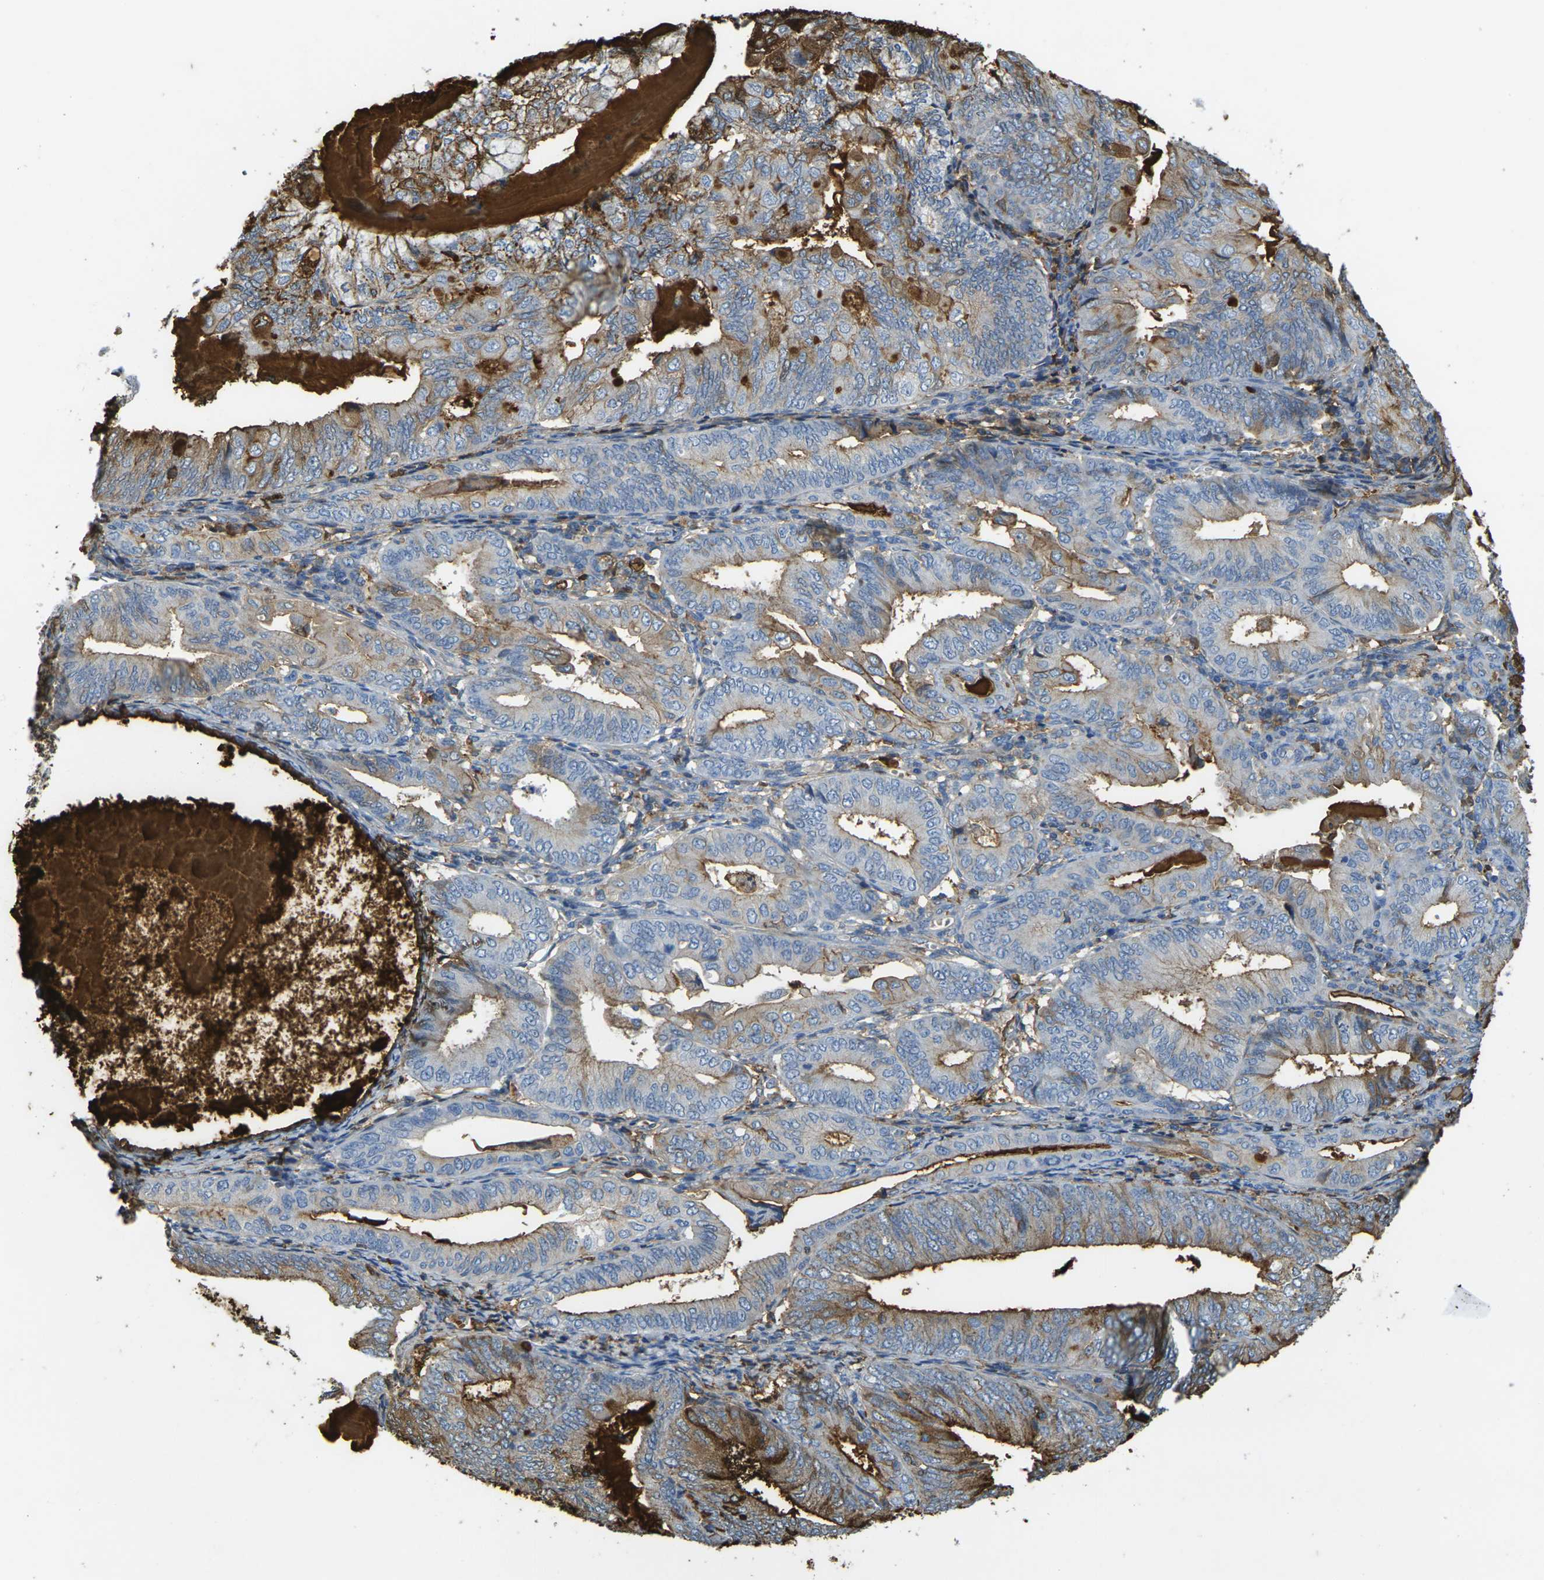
{"staining": {"intensity": "moderate", "quantity": "25%-75%", "location": "cytoplasmic/membranous"}, "tissue": "endometrial cancer", "cell_type": "Tumor cells", "image_type": "cancer", "snomed": [{"axis": "morphology", "description": "Adenocarcinoma, NOS"}, {"axis": "topography", "description": "Endometrium"}], "caption": "Moderate cytoplasmic/membranous expression is identified in about 25%-75% of tumor cells in endometrial cancer.", "gene": "PLCD1", "patient": {"sex": "female", "age": 81}}